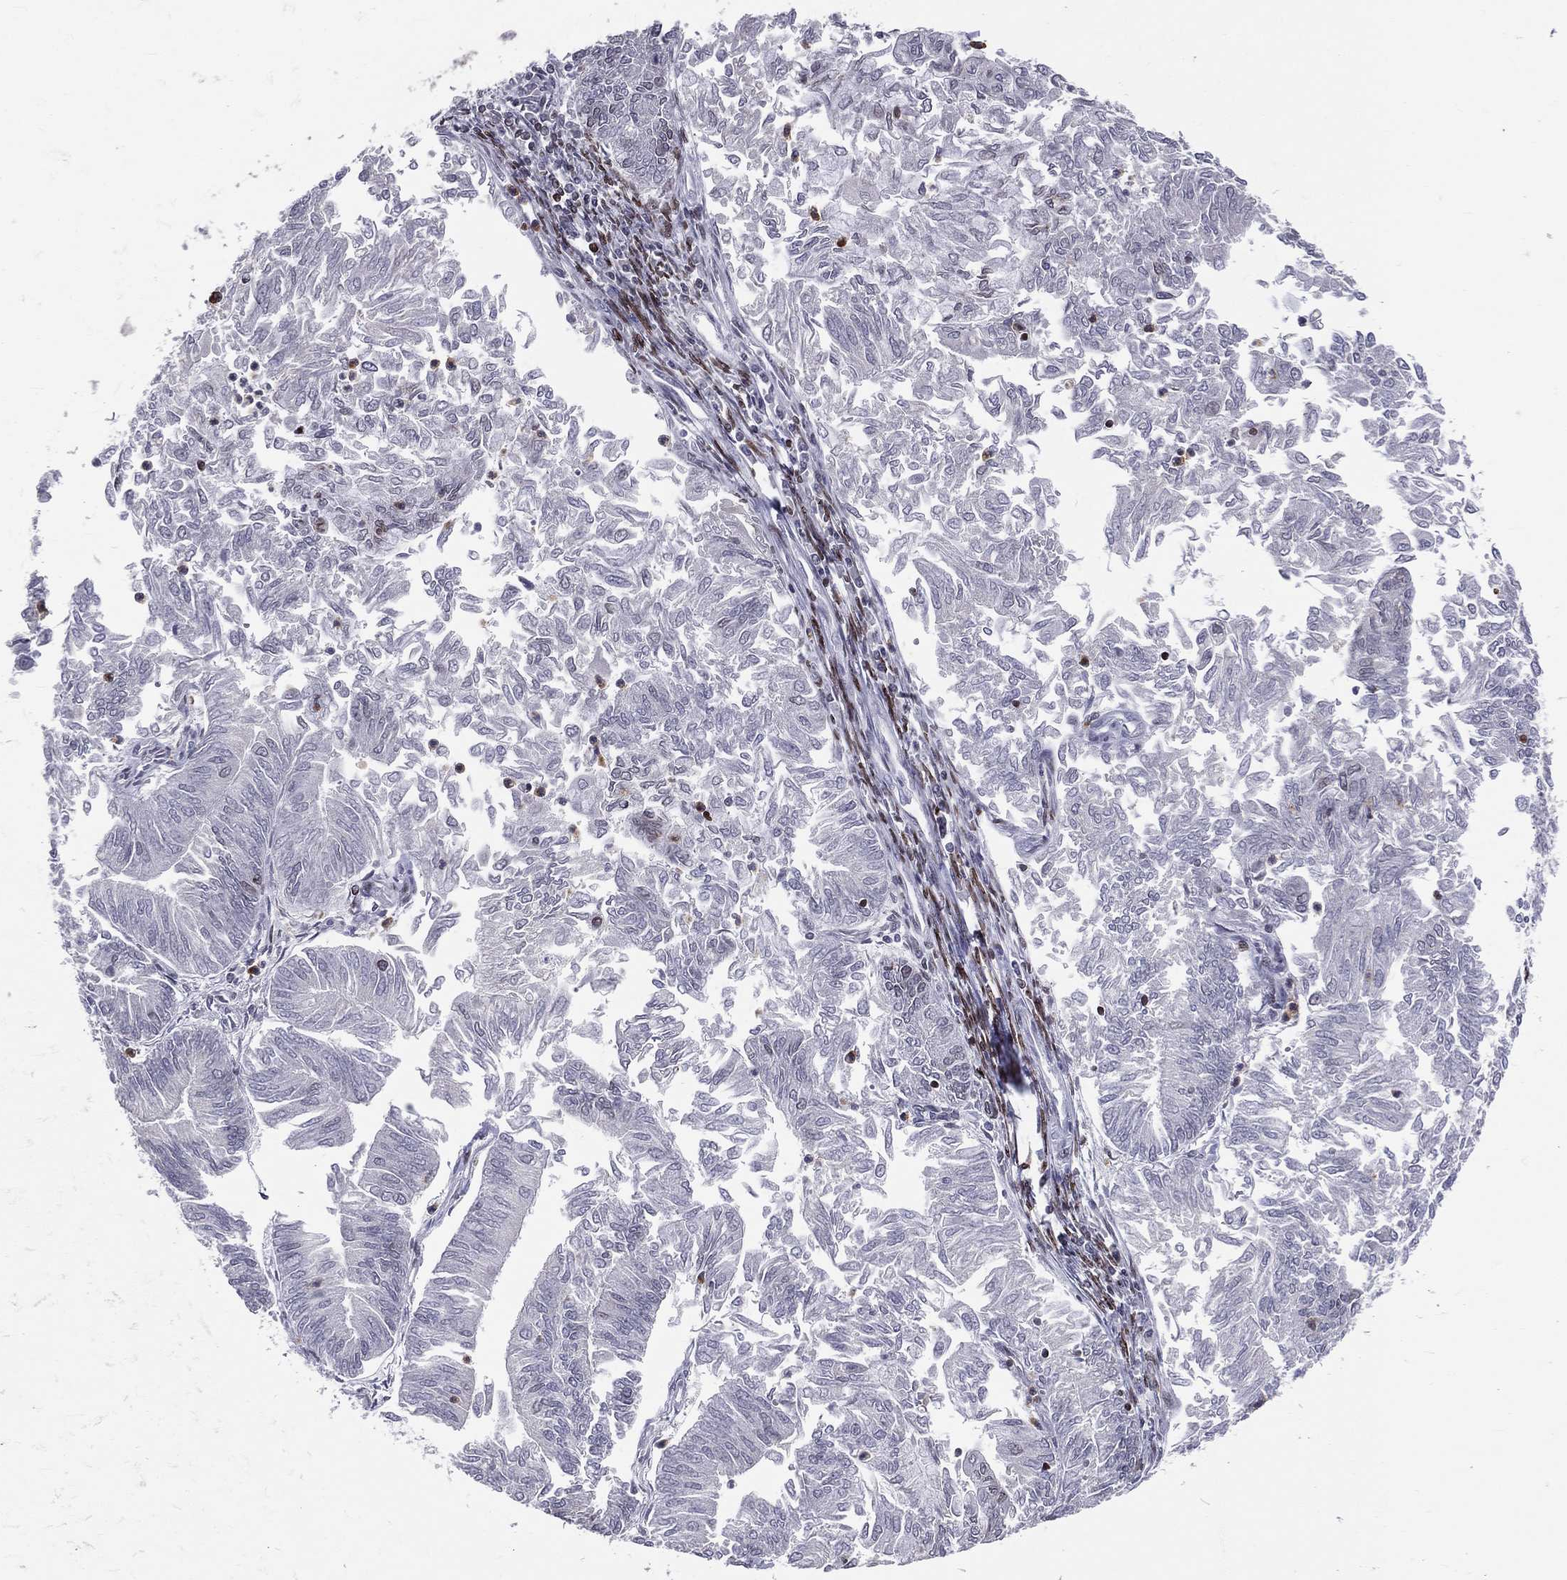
{"staining": {"intensity": "negative", "quantity": "none", "location": "none"}, "tissue": "endometrial cancer", "cell_type": "Tumor cells", "image_type": "cancer", "snomed": [{"axis": "morphology", "description": "Adenocarcinoma, NOS"}, {"axis": "topography", "description": "Endometrium"}], "caption": "This is an immunohistochemistry histopathology image of human adenocarcinoma (endometrial). There is no staining in tumor cells.", "gene": "DBF4B", "patient": {"sex": "female", "age": 59}}